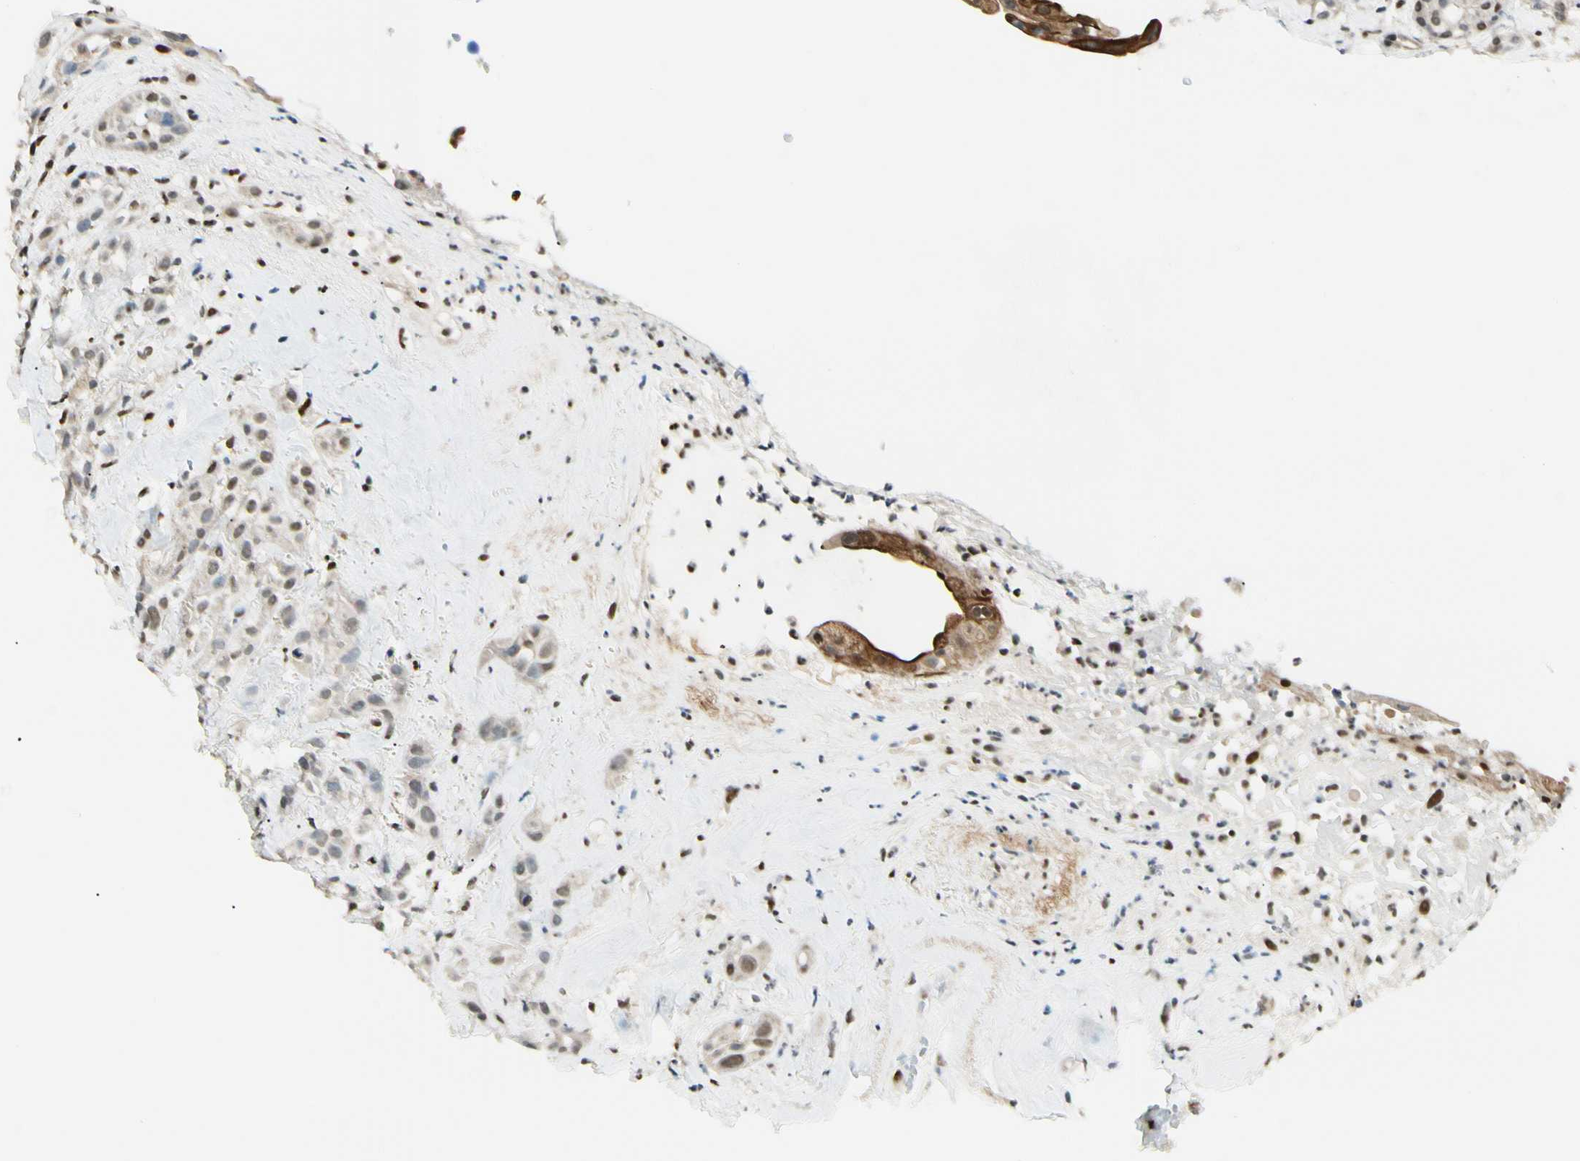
{"staining": {"intensity": "moderate", "quantity": "<25%", "location": "cytoplasmic/membranous,nuclear"}, "tissue": "head and neck cancer", "cell_type": "Tumor cells", "image_type": "cancer", "snomed": [{"axis": "morphology", "description": "Squamous cell carcinoma, NOS"}, {"axis": "topography", "description": "Head-Neck"}], "caption": "An image showing moderate cytoplasmic/membranous and nuclear expression in approximately <25% of tumor cells in head and neck cancer (squamous cell carcinoma), as visualized by brown immunohistochemical staining.", "gene": "ATXN1", "patient": {"sex": "male", "age": 62}}